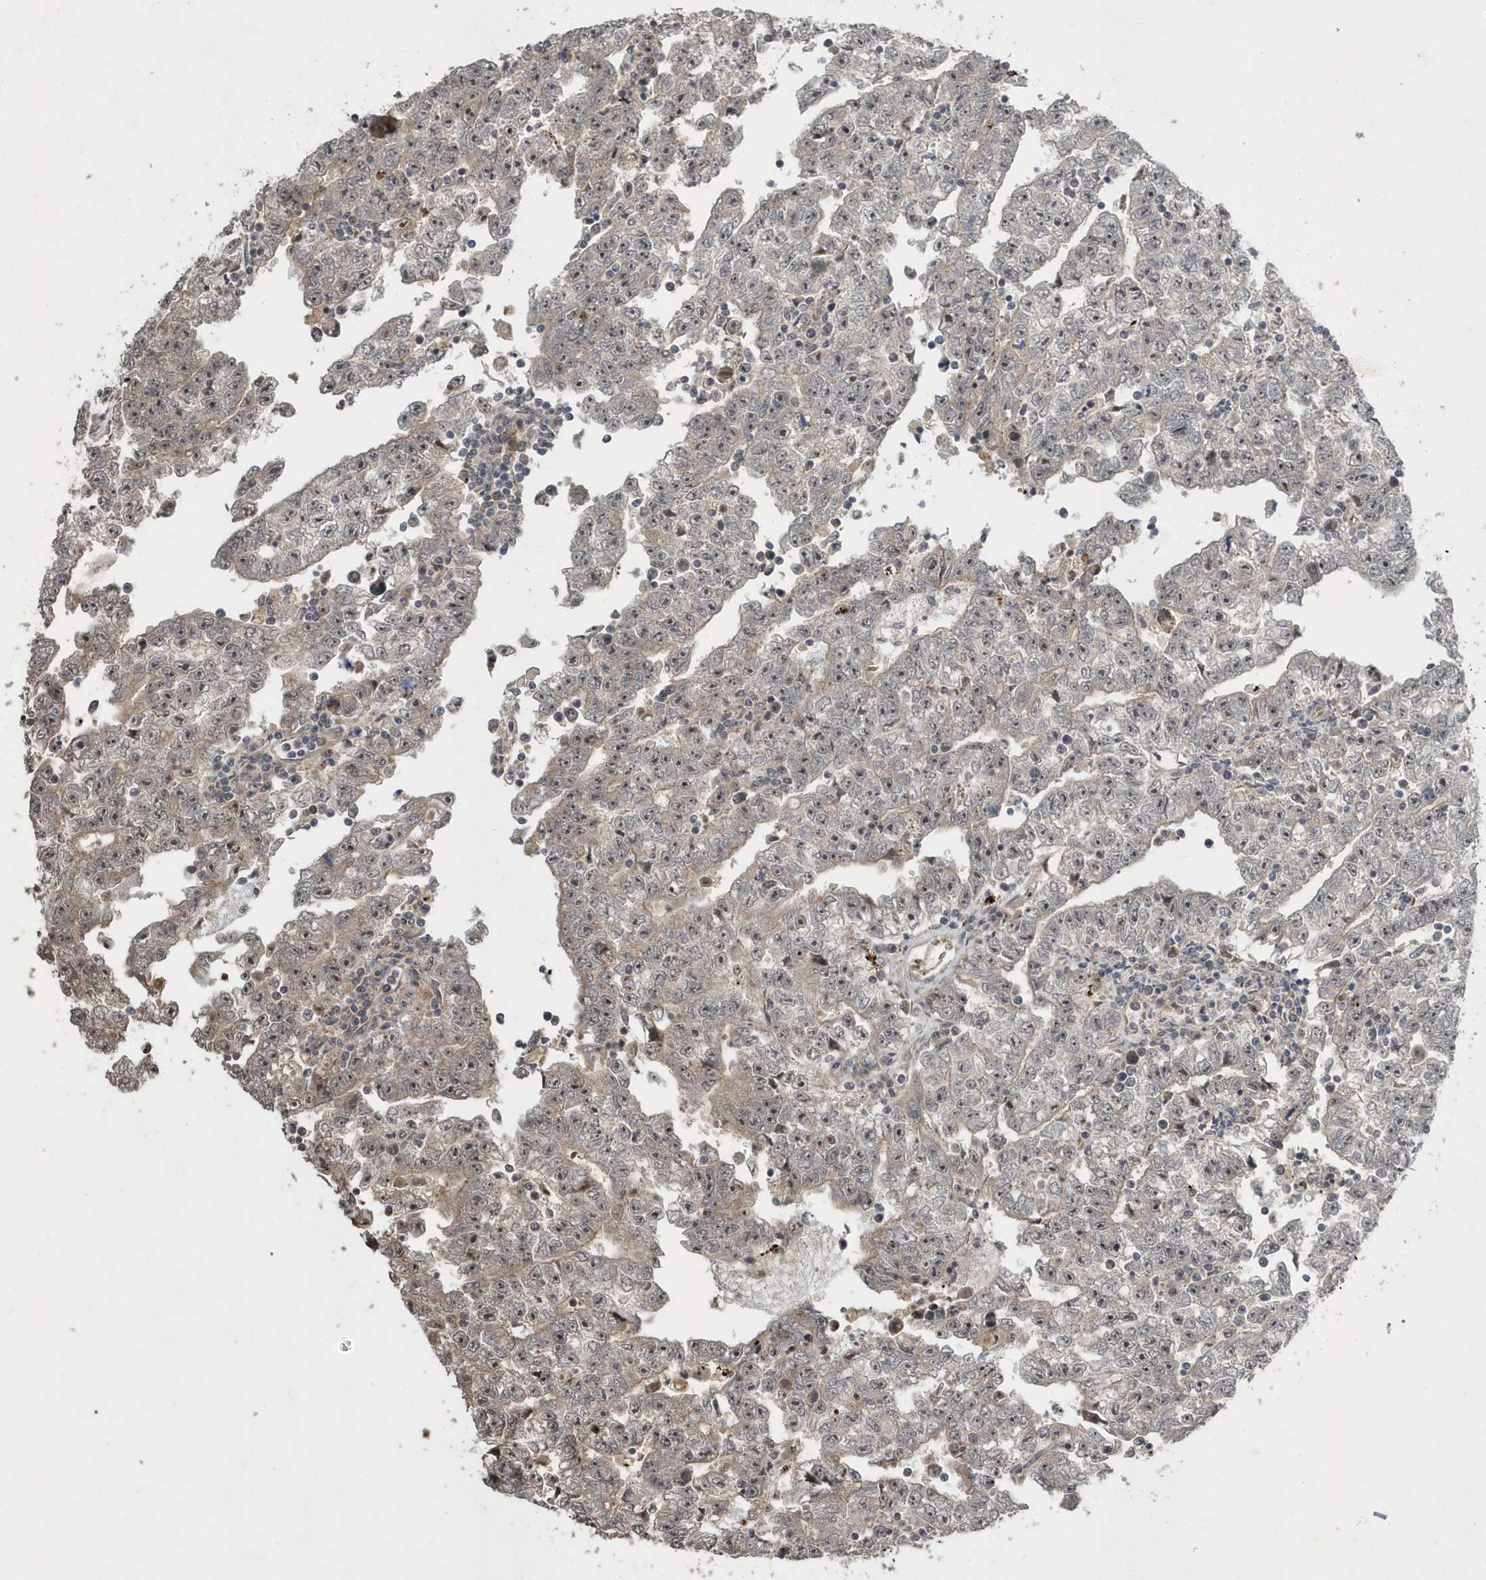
{"staining": {"intensity": "weak", "quantity": "25%-75%", "location": "cytoplasmic/membranous,nuclear"}, "tissue": "testis cancer", "cell_type": "Tumor cells", "image_type": "cancer", "snomed": [{"axis": "morphology", "description": "Carcinoma, Embryonal, NOS"}, {"axis": "topography", "description": "Testis"}], "caption": "IHC staining of testis embryonal carcinoma, which shows low levels of weak cytoplasmic/membranous and nuclear staining in about 25%-75% of tumor cells indicating weak cytoplasmic/membranous and nuclear protein staining. The staining was performed using DAB (brown) for protein detection and nuclei were counterstained in hematoxylin (blue).", "gene": "WASHC5", "patient": {"sex": "male", "age": 25}}